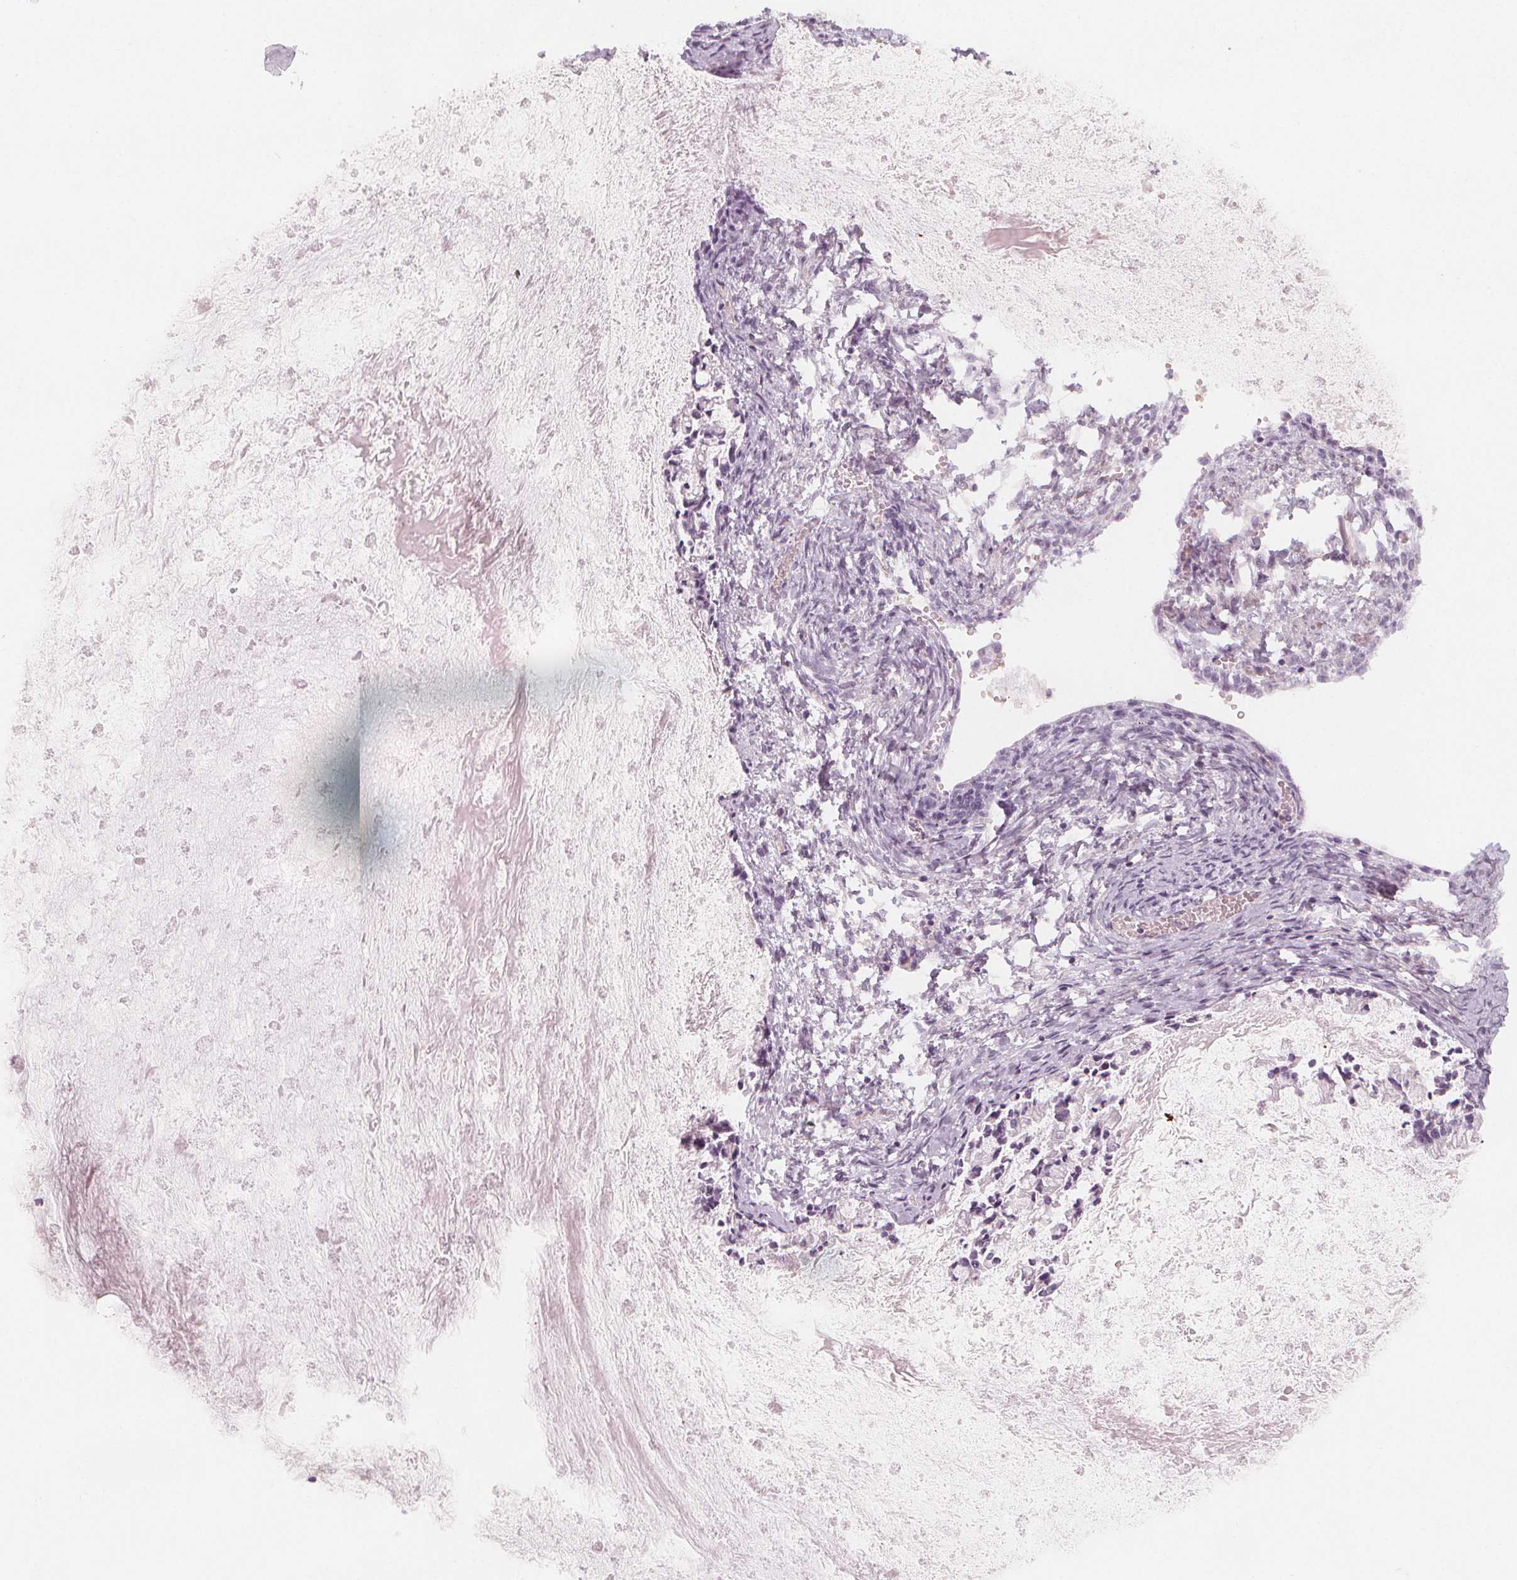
{"staining": {"intensity": "negative", "quantity": "none", "location": "none"}, "tissue": "ovarian cancer", "cell_type": "Tumor cells", "image_type": "cancer", "snomed": [{"axis": "morphology", "description": "Cystadenocarcinoma, mucinous, NOS"}, {"axis": "topography", "description": "Ovary"}], "caption": "Human mucinous cystadenocarcinoma (ovarian) stained for a protein using immunohistochemistry (IHC) displays no staining in tumor cells.", "gene": "MAP1A", "patient": {"sex": "female", "age": 67}}